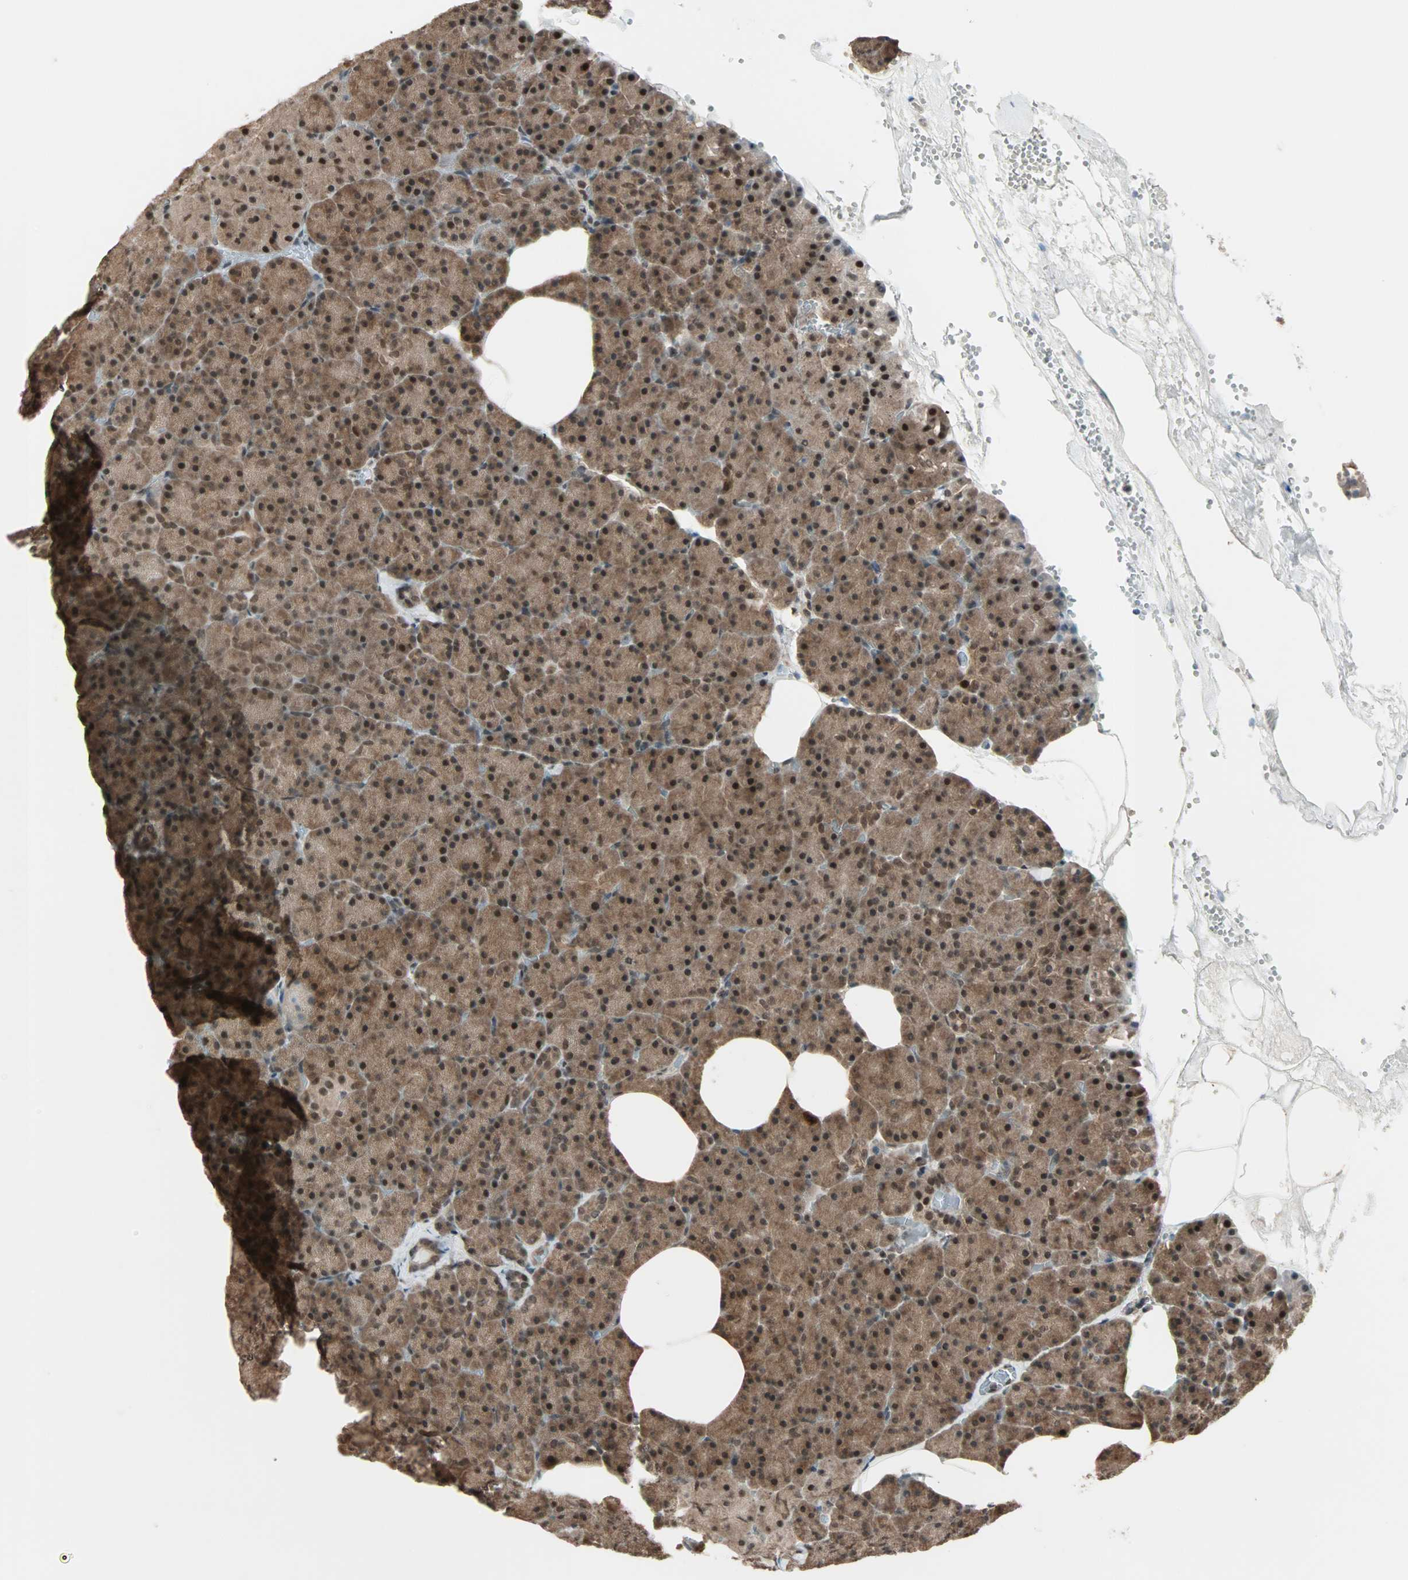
{"staining": {"intensity": "strong", "quantity": ">75%", "location": "cytoplasmic/membranous,nuclear"}, "tissue": "pancreas", "cell_type": "Exocrine glandular cells", "image_type": "normal", "snomed": [{"axis": "morphology", "description": "Normal tissue, NOS"}, {"axis": "topography", "description": "Pancreas"}], "caption": "Immunohistochemistry (IHC) histopathology image of benign pancreas: human pancreas stained using immunohistochemistry reveals high levels of strong protein expression localized specifically in the cytoplasmic/membranous,nuclear of exocrine glandular cells, appearing as a cytoplasmic/membranous,nuclear brown color.", "gene": "ZNF44", "patient": {"sex": "female", "age": 35}}